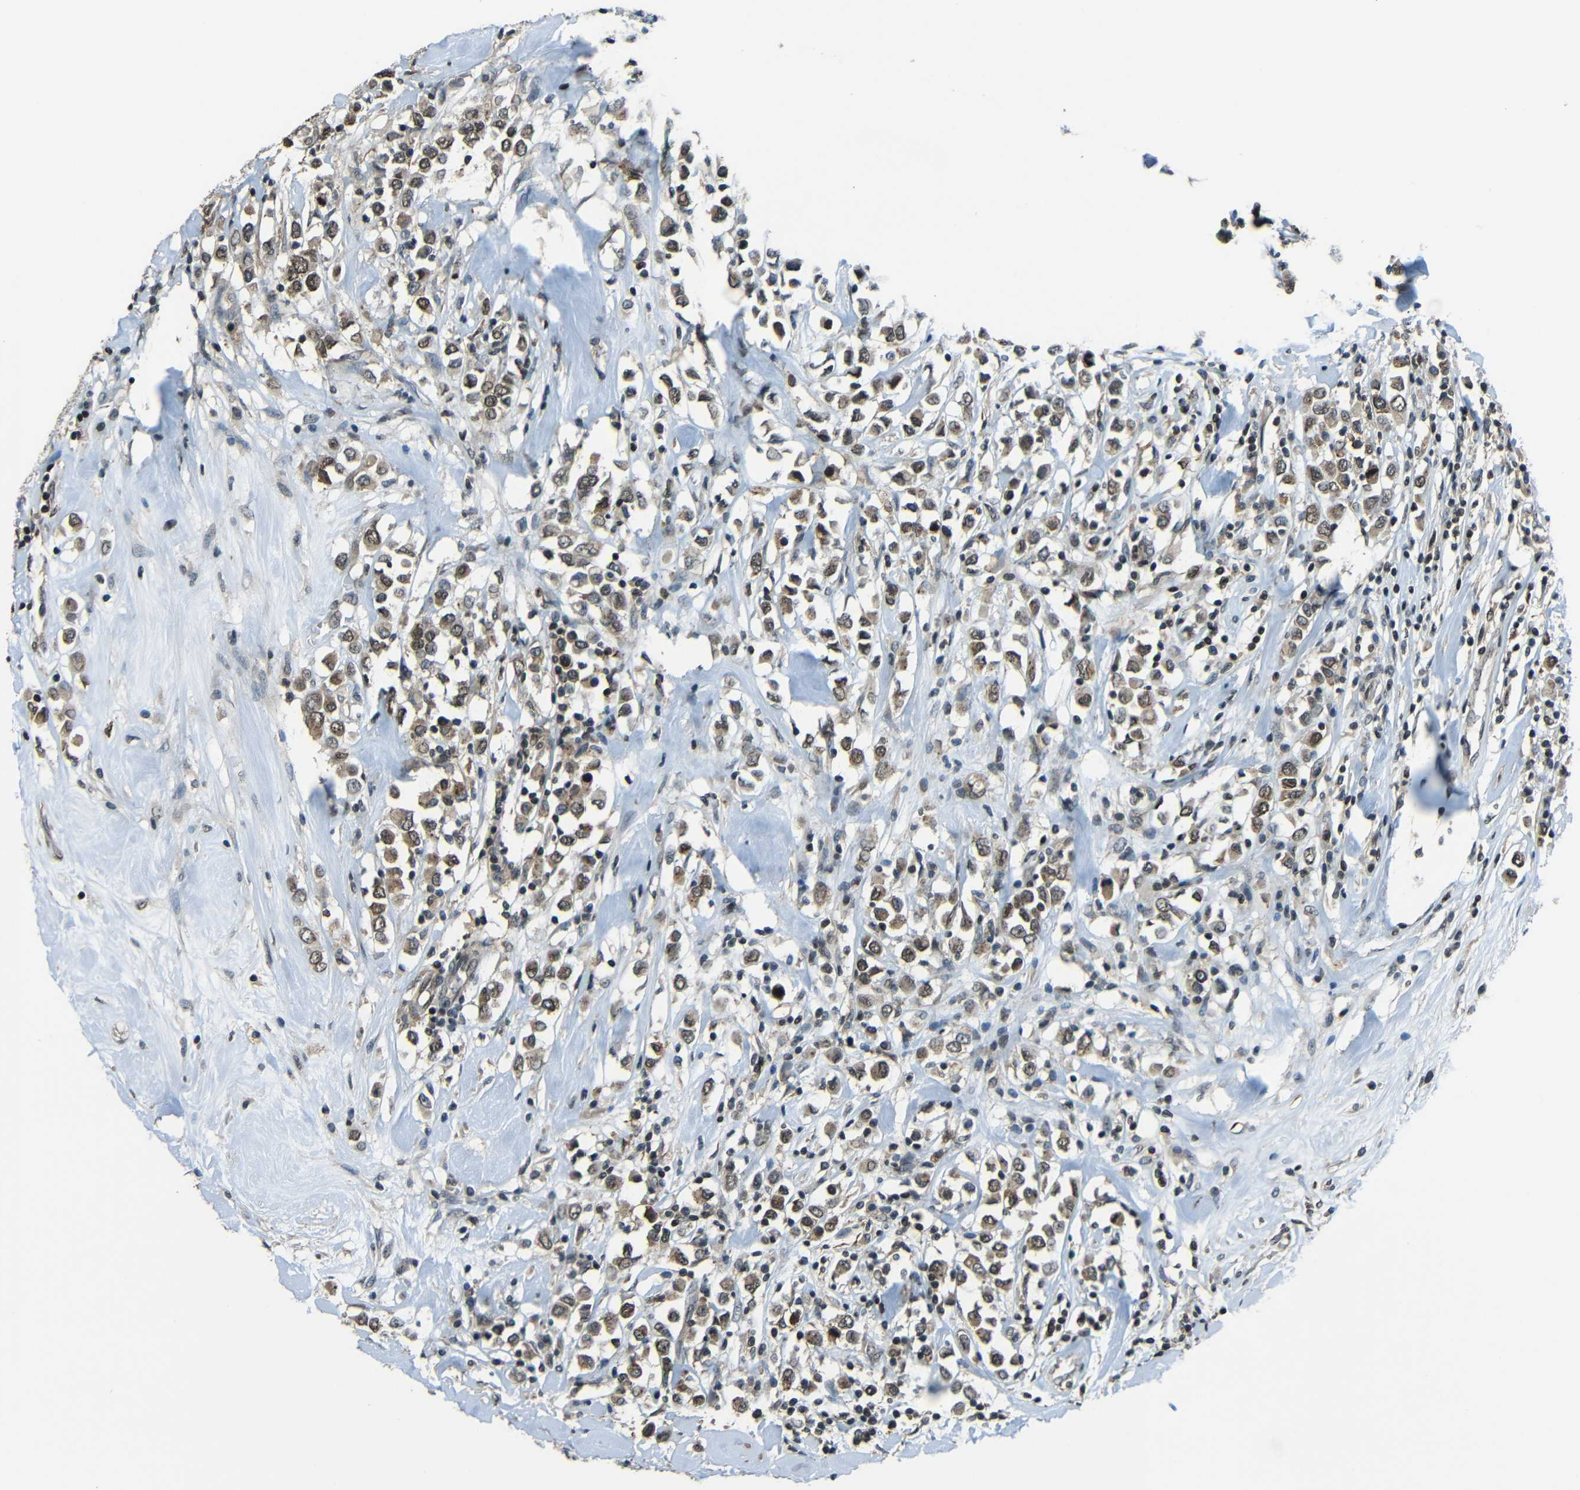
{"staining": {"intensity": "moderate", "quantity": ">75%", "location": "cytoplasmic/membranous"}, "tissue": "breast cancer", "cell_type": "Tumor cells", "image_type": "cancer", "snomed": [{"axis": "morphology", "description": "Duct carcinoma"}, {"axis": "topography", "description": "Breast"}], "caption": "DAB (3,3'-diaminobenzidine) immunohistochemical staining of infiltrating ductal carcinoma (breast) demonstrates moderate cytoplasmic/membranous protein expression in approximately >75% of tumor cells.", "gene": "PSIP1", "patient": {"sex": "female", "age": 61}}